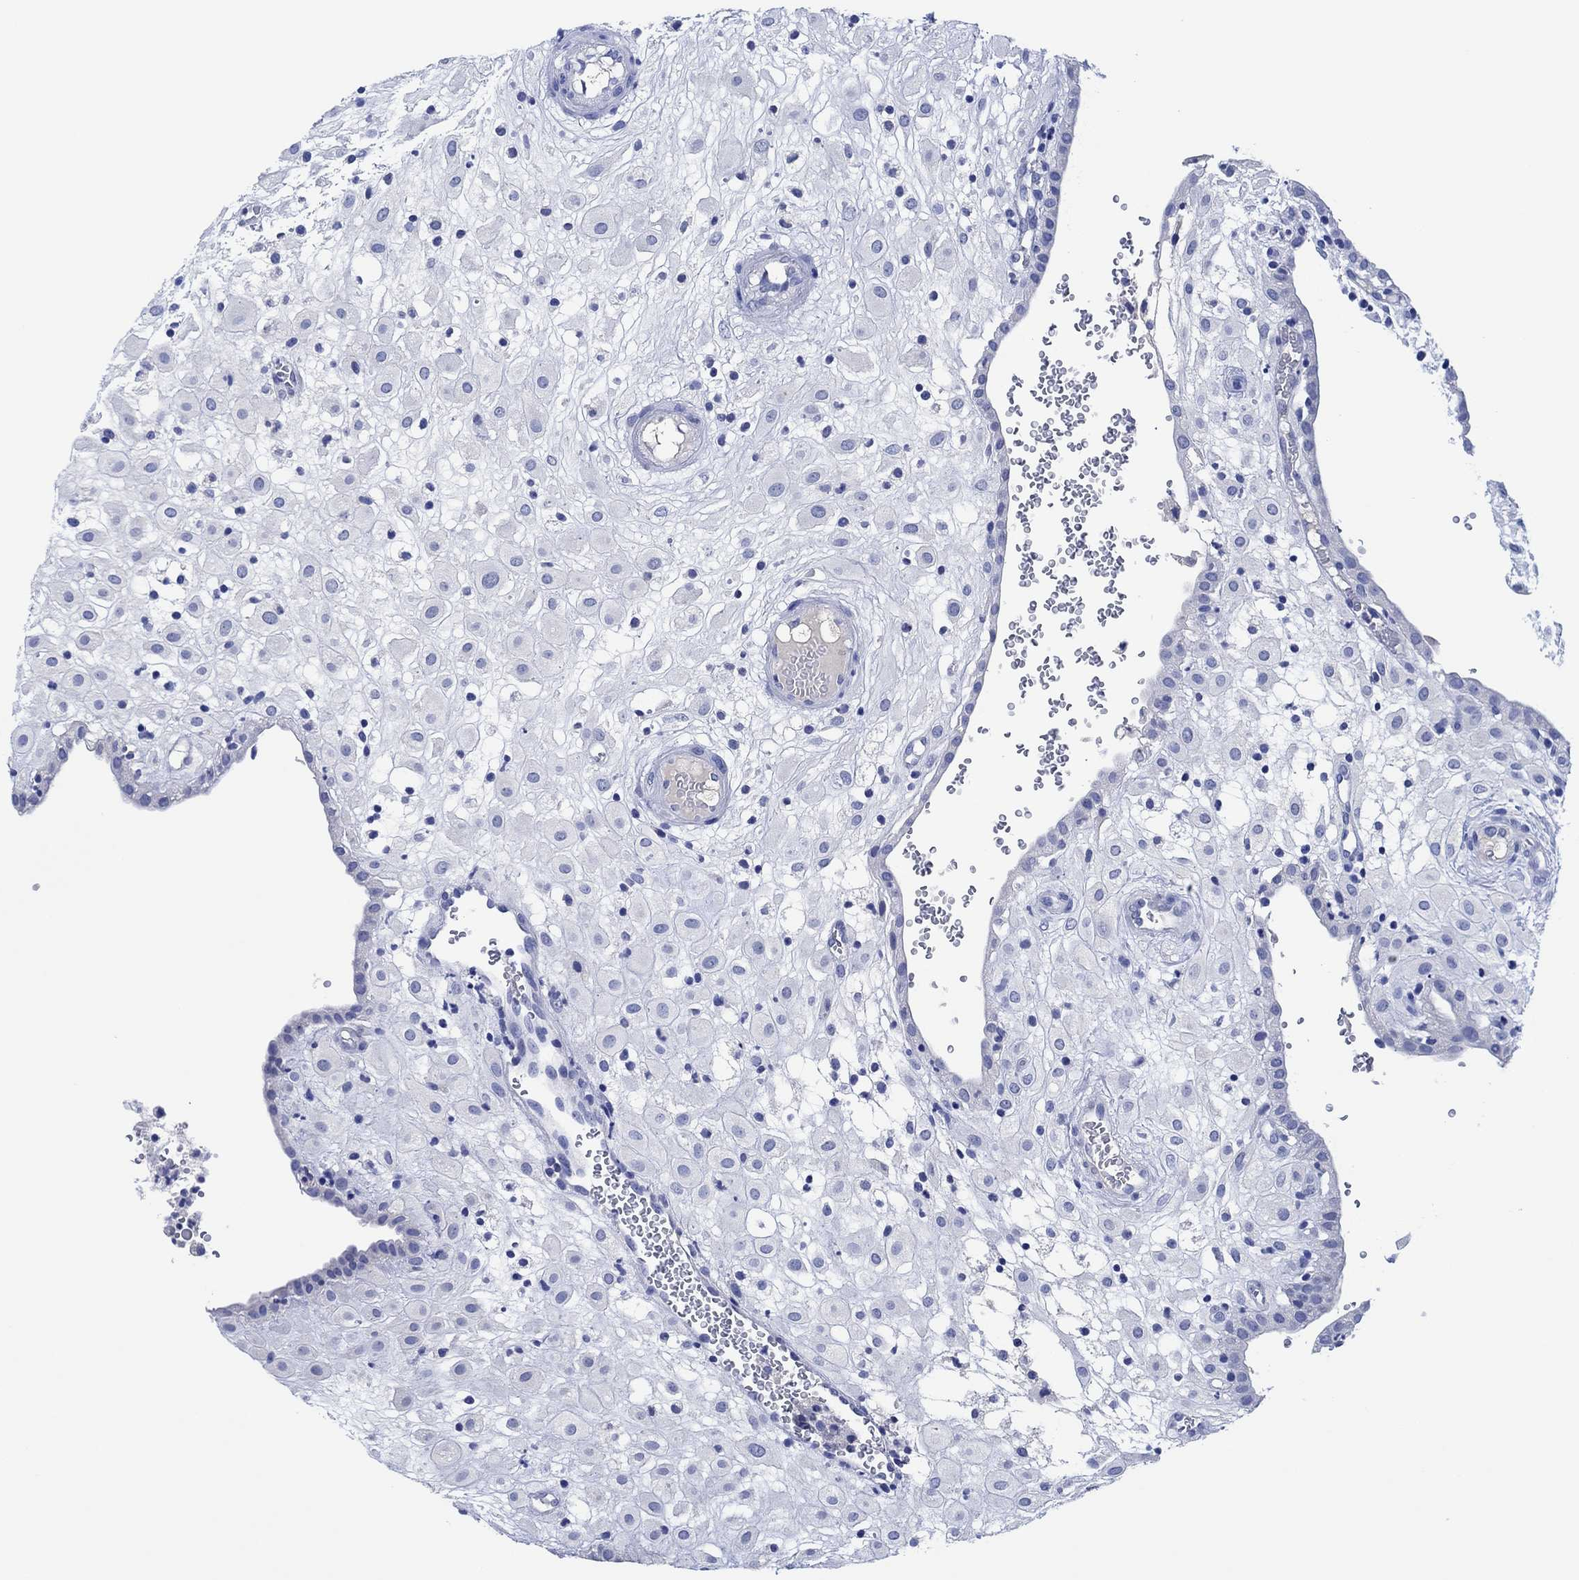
{"staining": {"intensity": "negative", "quantity": "none", "location": "none"}, "tissue": "placenta", "cell_type": "Decidual cells", "image_type": "normal", "snomed": [{"axis": "morphology", "description": "Normal tissue, NOS"}, {"axis": "topography", "description": "Placenta"}], "caption": "IHC image of benign placenta: human placenta stained with DAB exhibits no significant protein staining in decidual cells.", "gene": "CPNE6", "patient": {"sex": "female", "age": 24}}